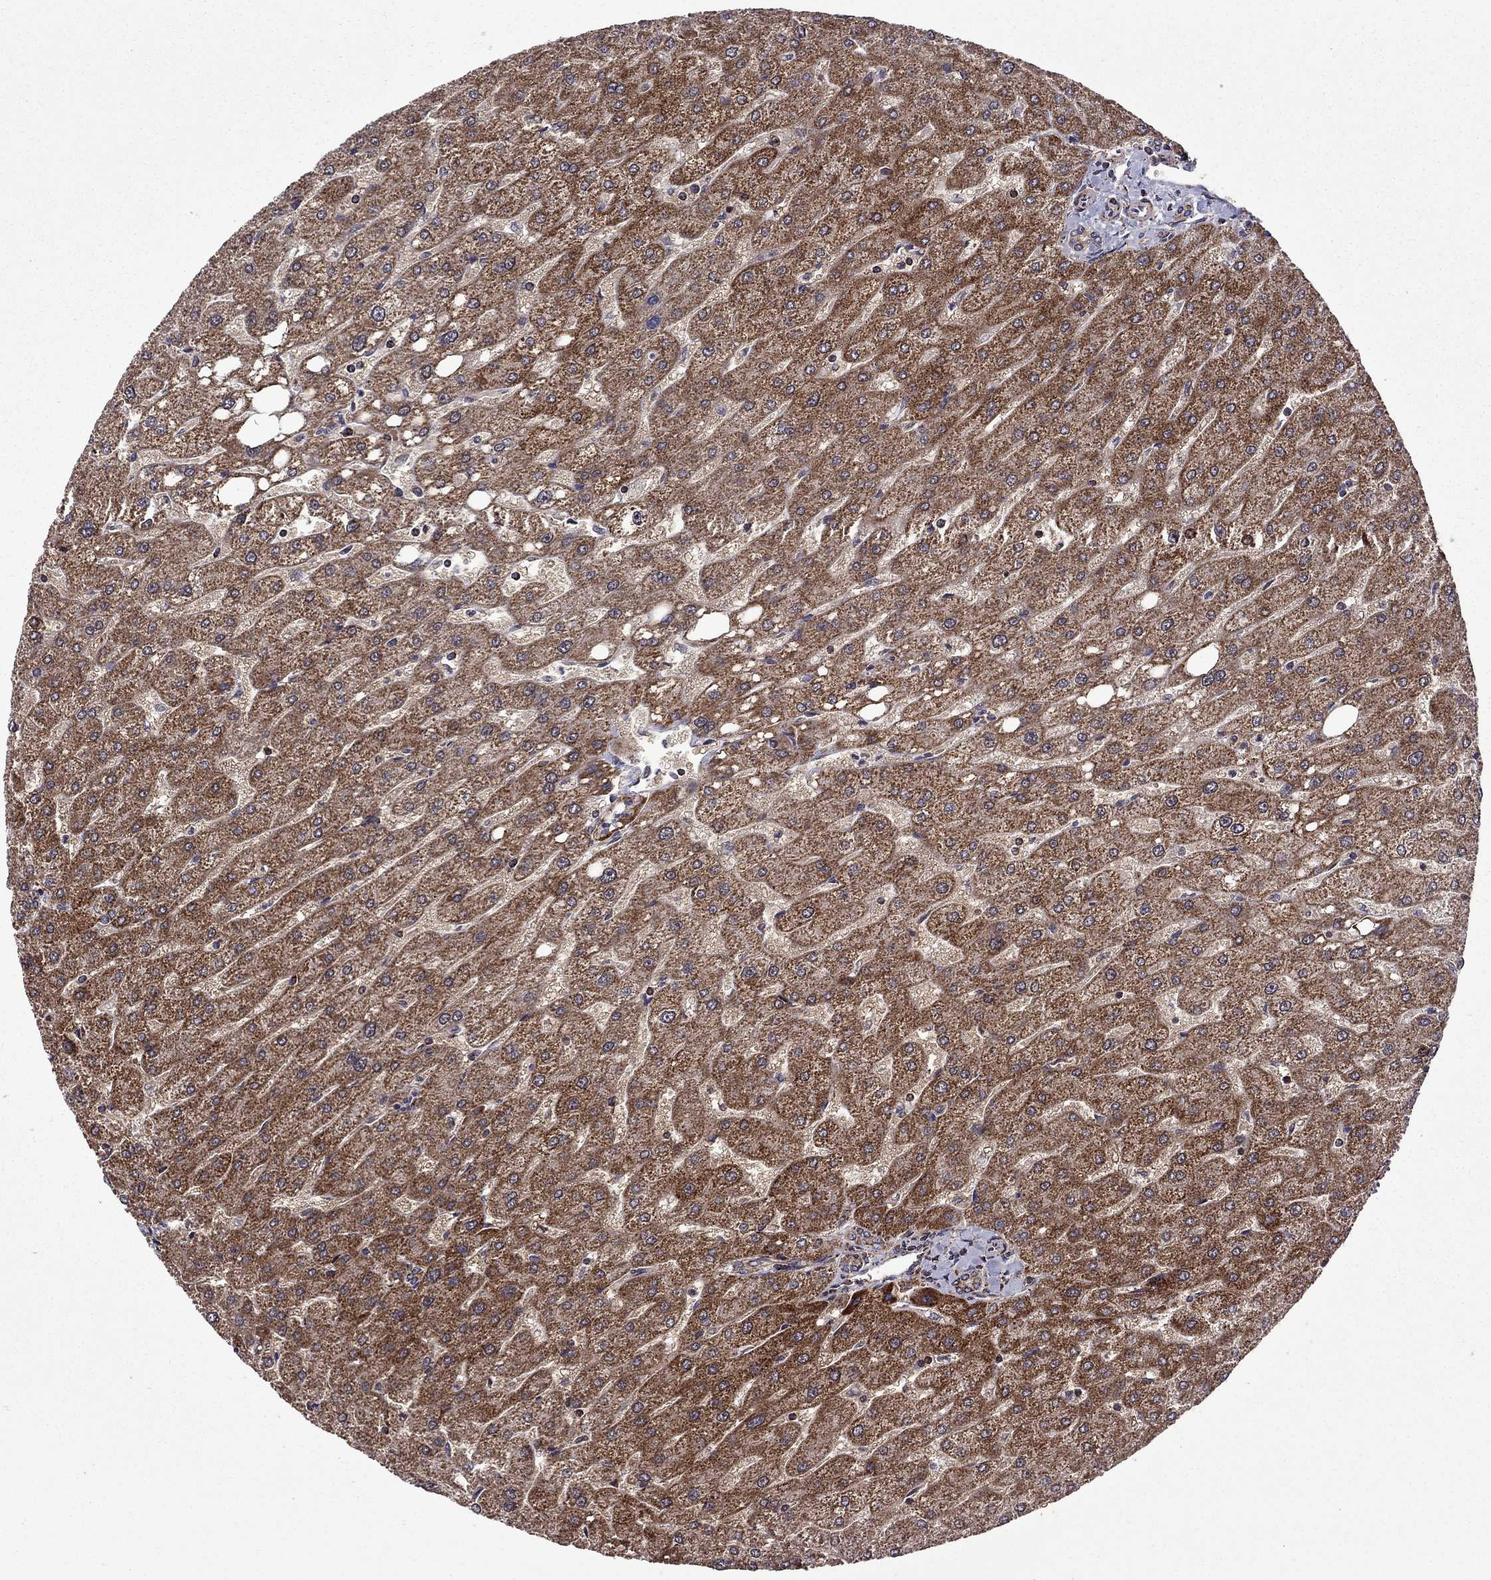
{"staining": {"intensity": "moderate", "quantity": "25%-75%", "location": "cytoplasmic/membranous"}, "tissue": "liver", "cell_type": "Cholangiocytes", "image_type": "normal", "snomed": [{"axis": "morphology", "description": "Normal tissue, NOS"}, {"axis": "topography", "description": "Liver"}], "caption": "Protein staining reveals moderate cytoplasmic/membranous positivity in approximately 25%-75% of cholangiocytes in normal liver.", "gene": "TAB2", "patient": {"sex": "male", "age": 67}}